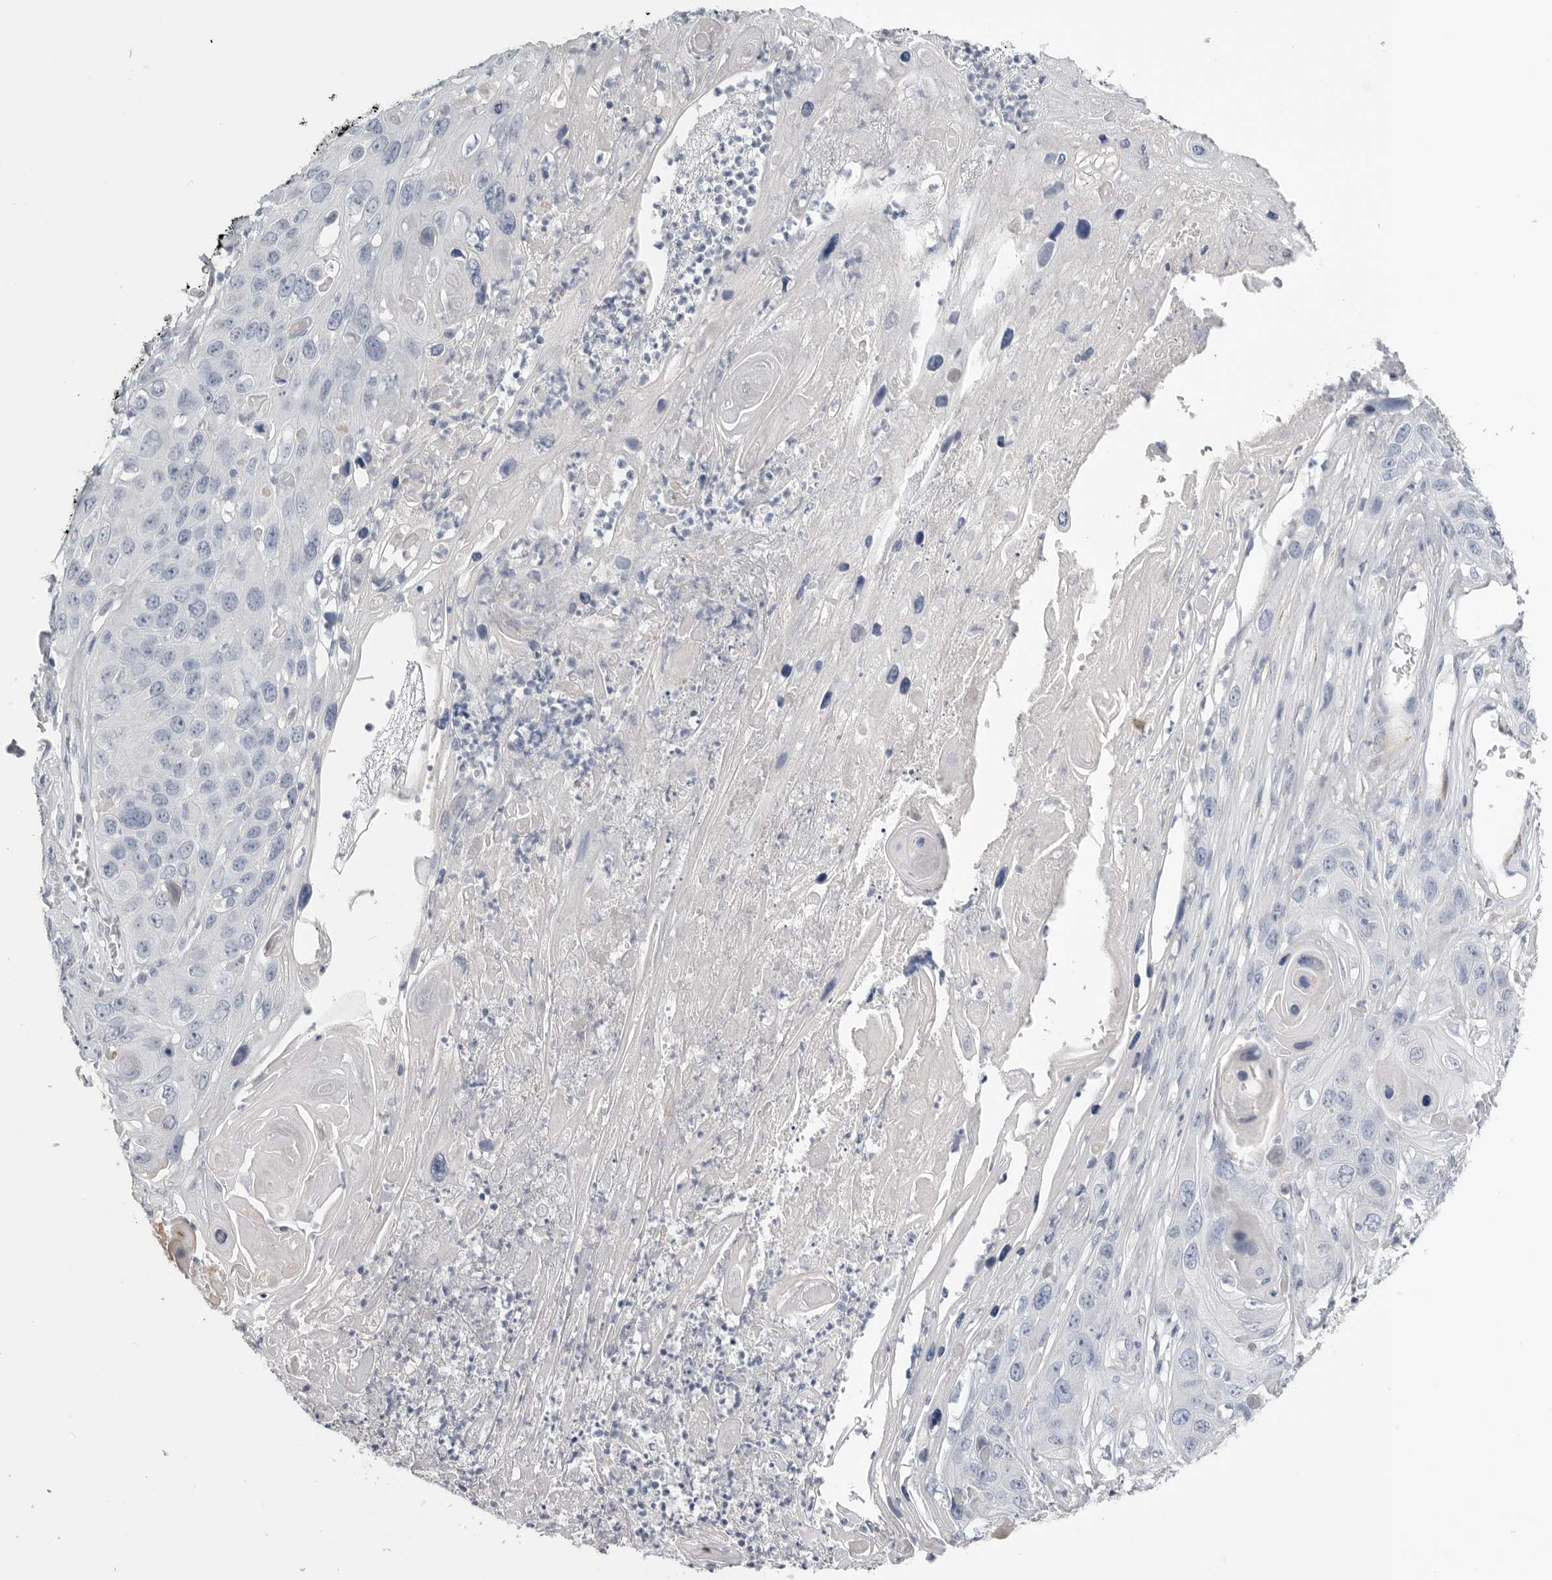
{"staining": {"intensity": "negative", "quantity": "none", "location": "none"}, "tissue": "skin cancer", "cell_type": "Tumor cells", "image_type": "cancer", "snomed": [{"axis": "morphology", "description": "Squamous cell carcinoma, NOS"}, {"axis": "topography", "description": "Skin"}], "caption": "The histopathology image shows no staining of tumor cells in skin cancer.", "gene": "TIMP1", "patient": {"sex": "male", "age": 55}}